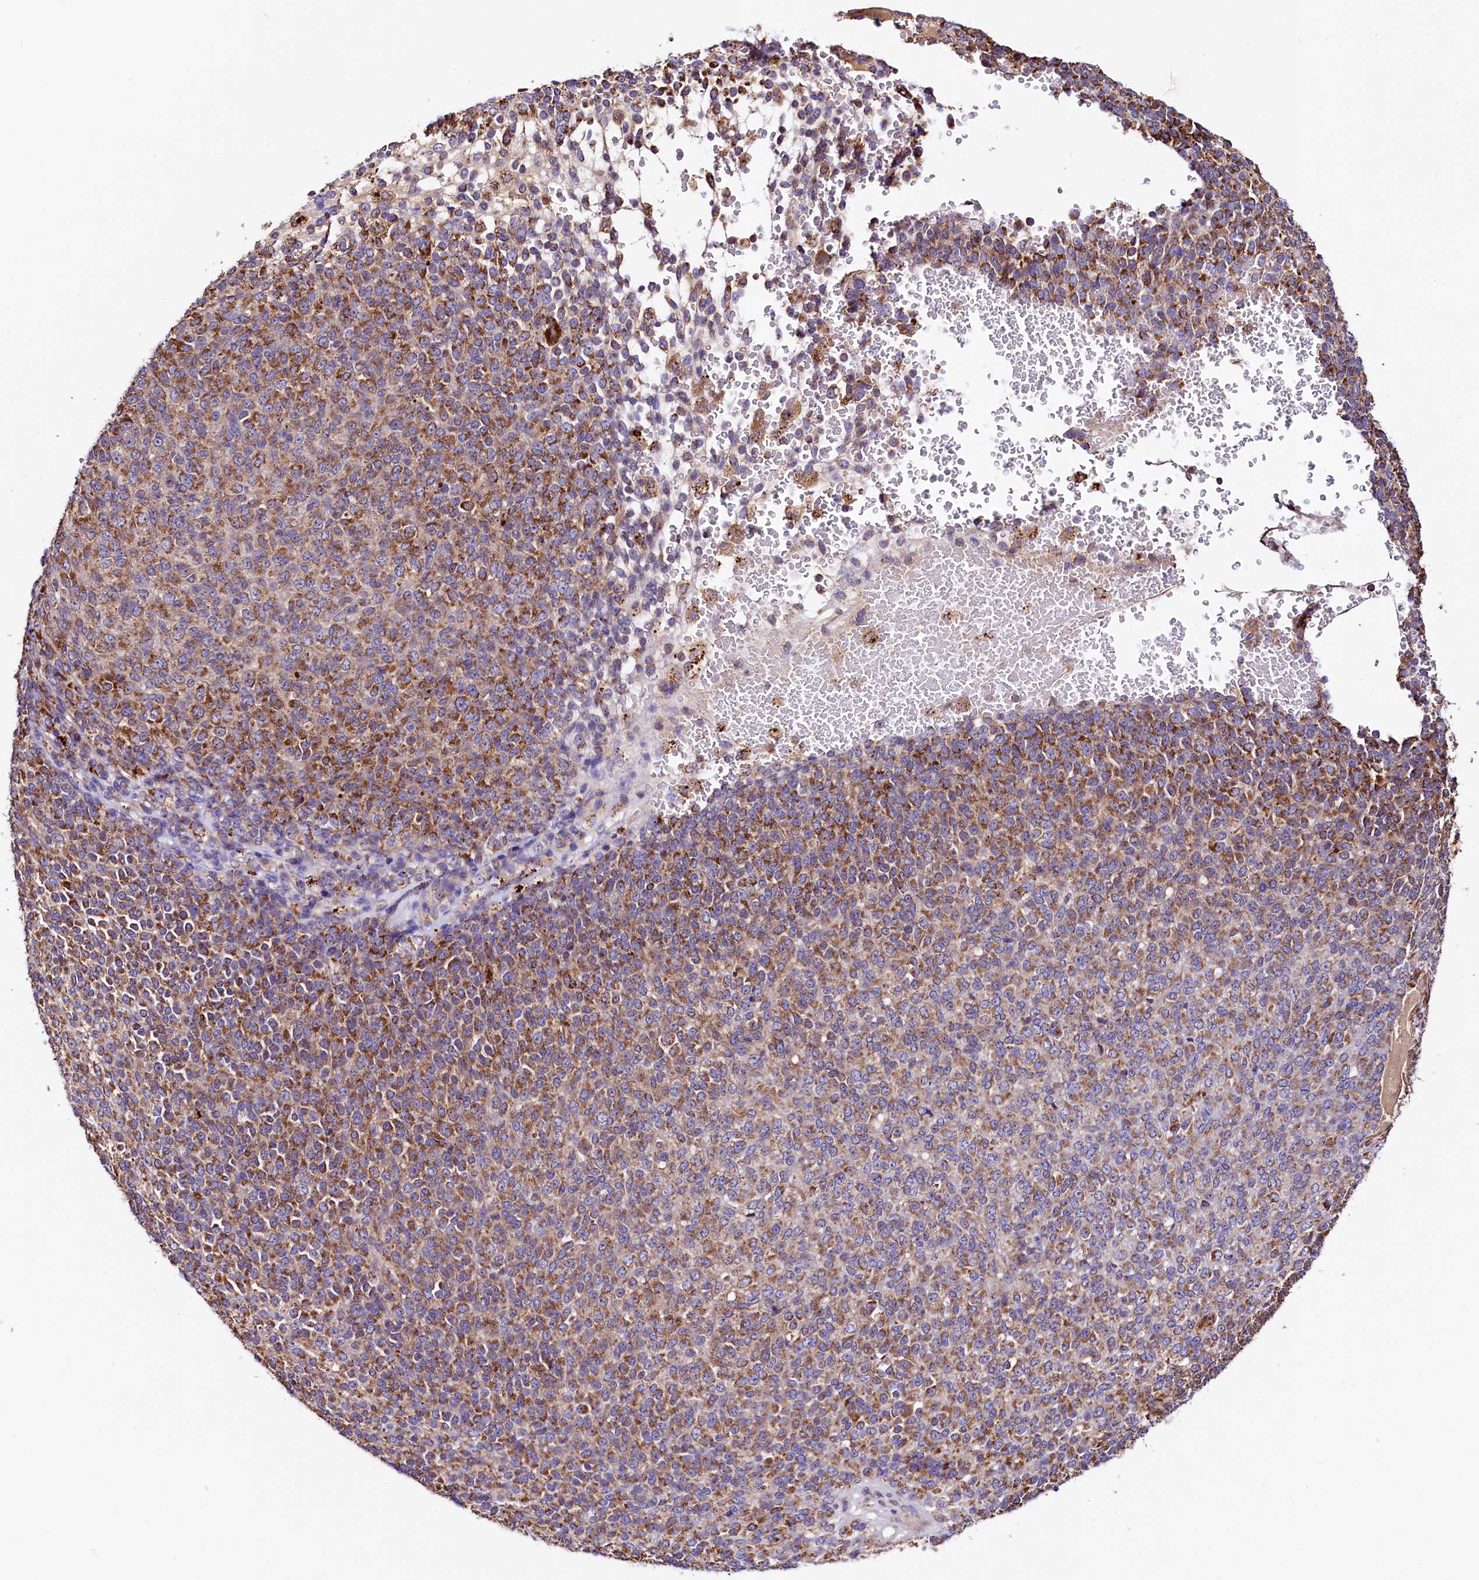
{"staining": {"intensity": "moderate", "quantity": ">75%", "location": "cytoplasmic/membranous"}, "tissue": "melanoma", "cell_type": "Tumor cells", "image_type": "cancer", "snomed": [{"axis": "morphology", "description": "Malignant melanoma, Metastatic site"}, {"axis": "topography", "description": "Brain"}], "caption": "Malignant melanoma (metastatic site) was stained to show a protein in brown. There is medium levels of moderate cytoplasmic/membranous staining in about >75% of tumor cells.", "gene": "CIAO3", "patient": {"sex": "female", "age": 56}}